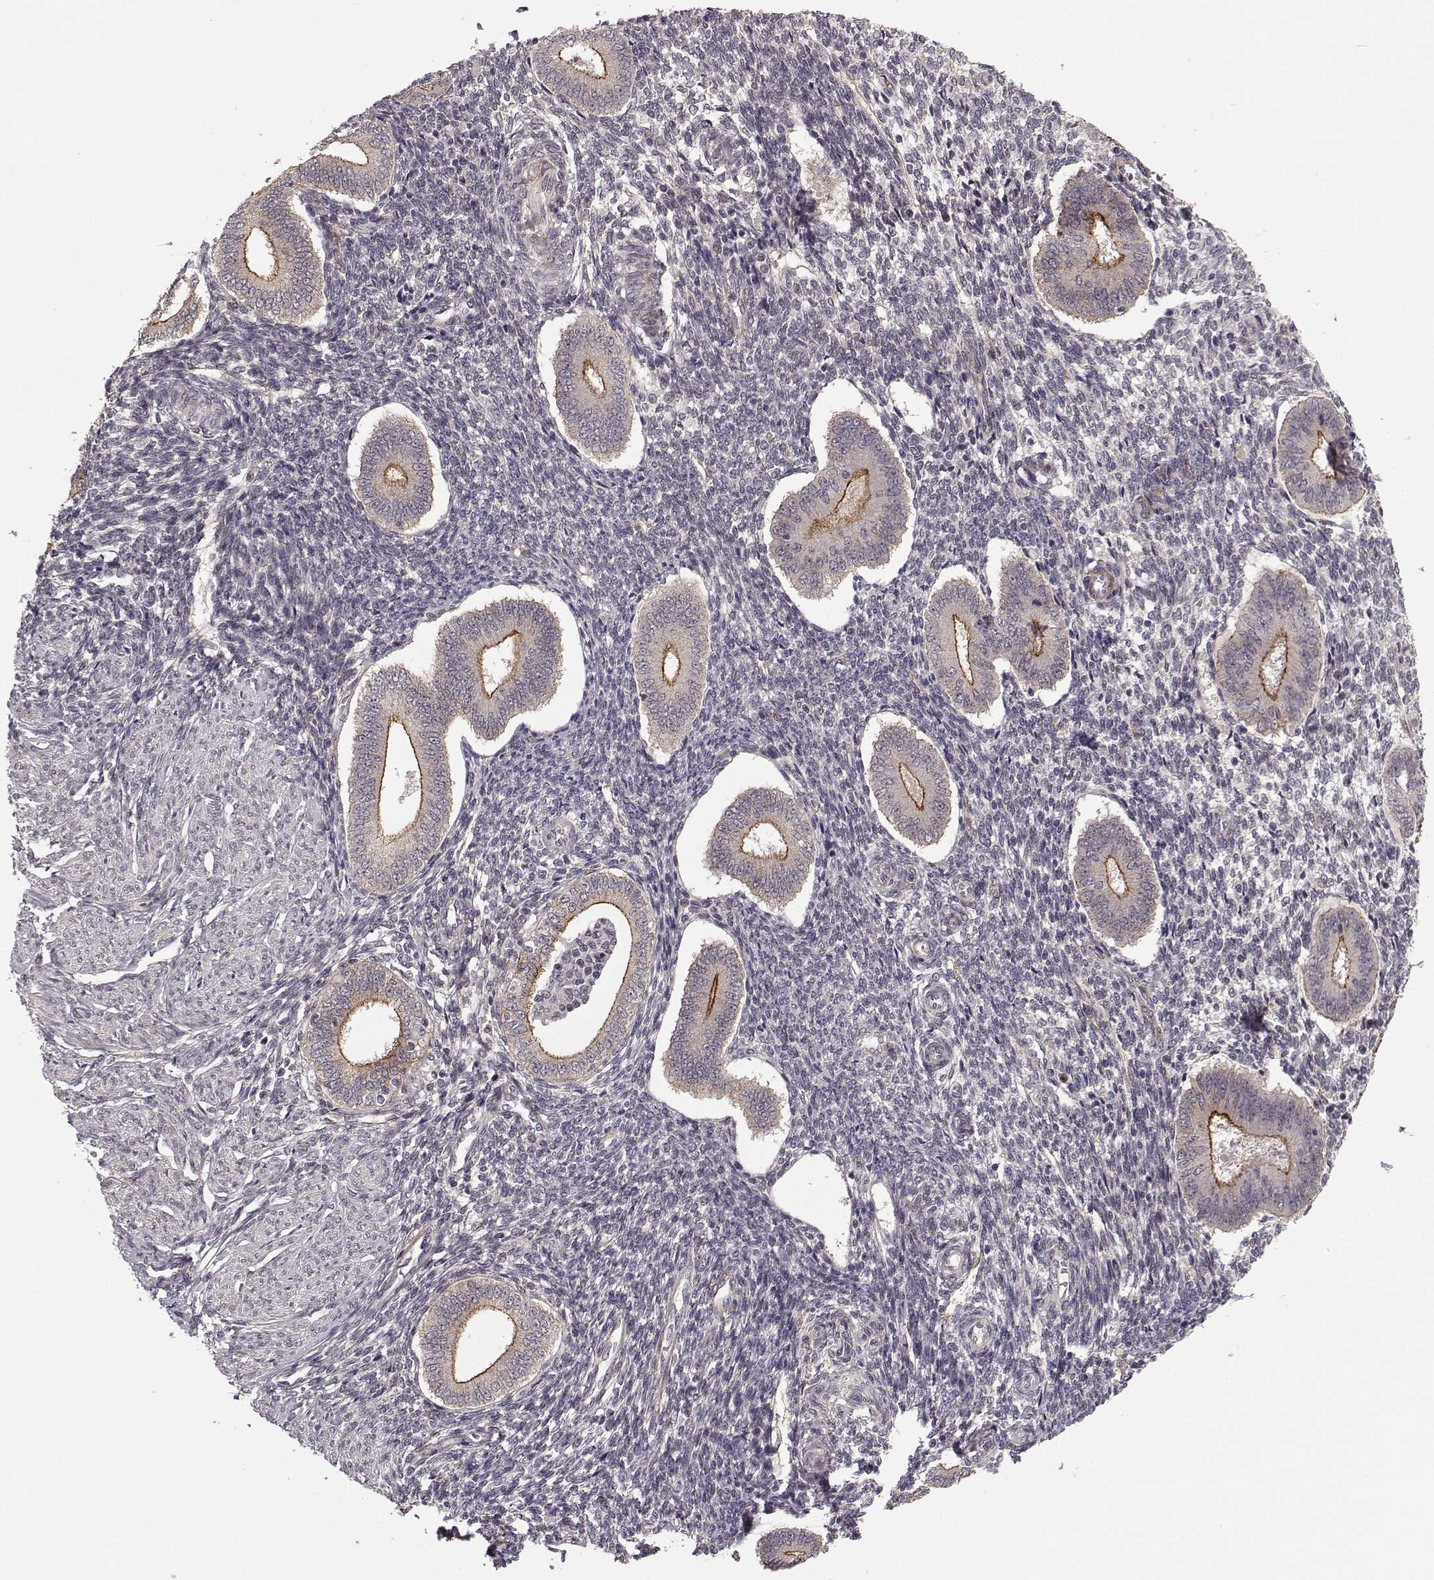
{"staining": {"intensity": "weak", "quantity": "<25%", "location": "cytoplasmic/membranous"}, "tissue": "endometrium", "cell_type": "Cells in endometrial stroma", "image_type": "normal", "snomed": [{"axis": "morphology", "description": "Normal tissue, NOS"}, {"axis": "topography", "description": "Endometrium"}], "caption": "A high-resolution photomicrograph shows IHC staining of benign endometrium, which exhibits no significant staining in cells in endometrial stroma.", "gene": "PLEKHG3", "patient": {"sex": "female", "age": 40}}